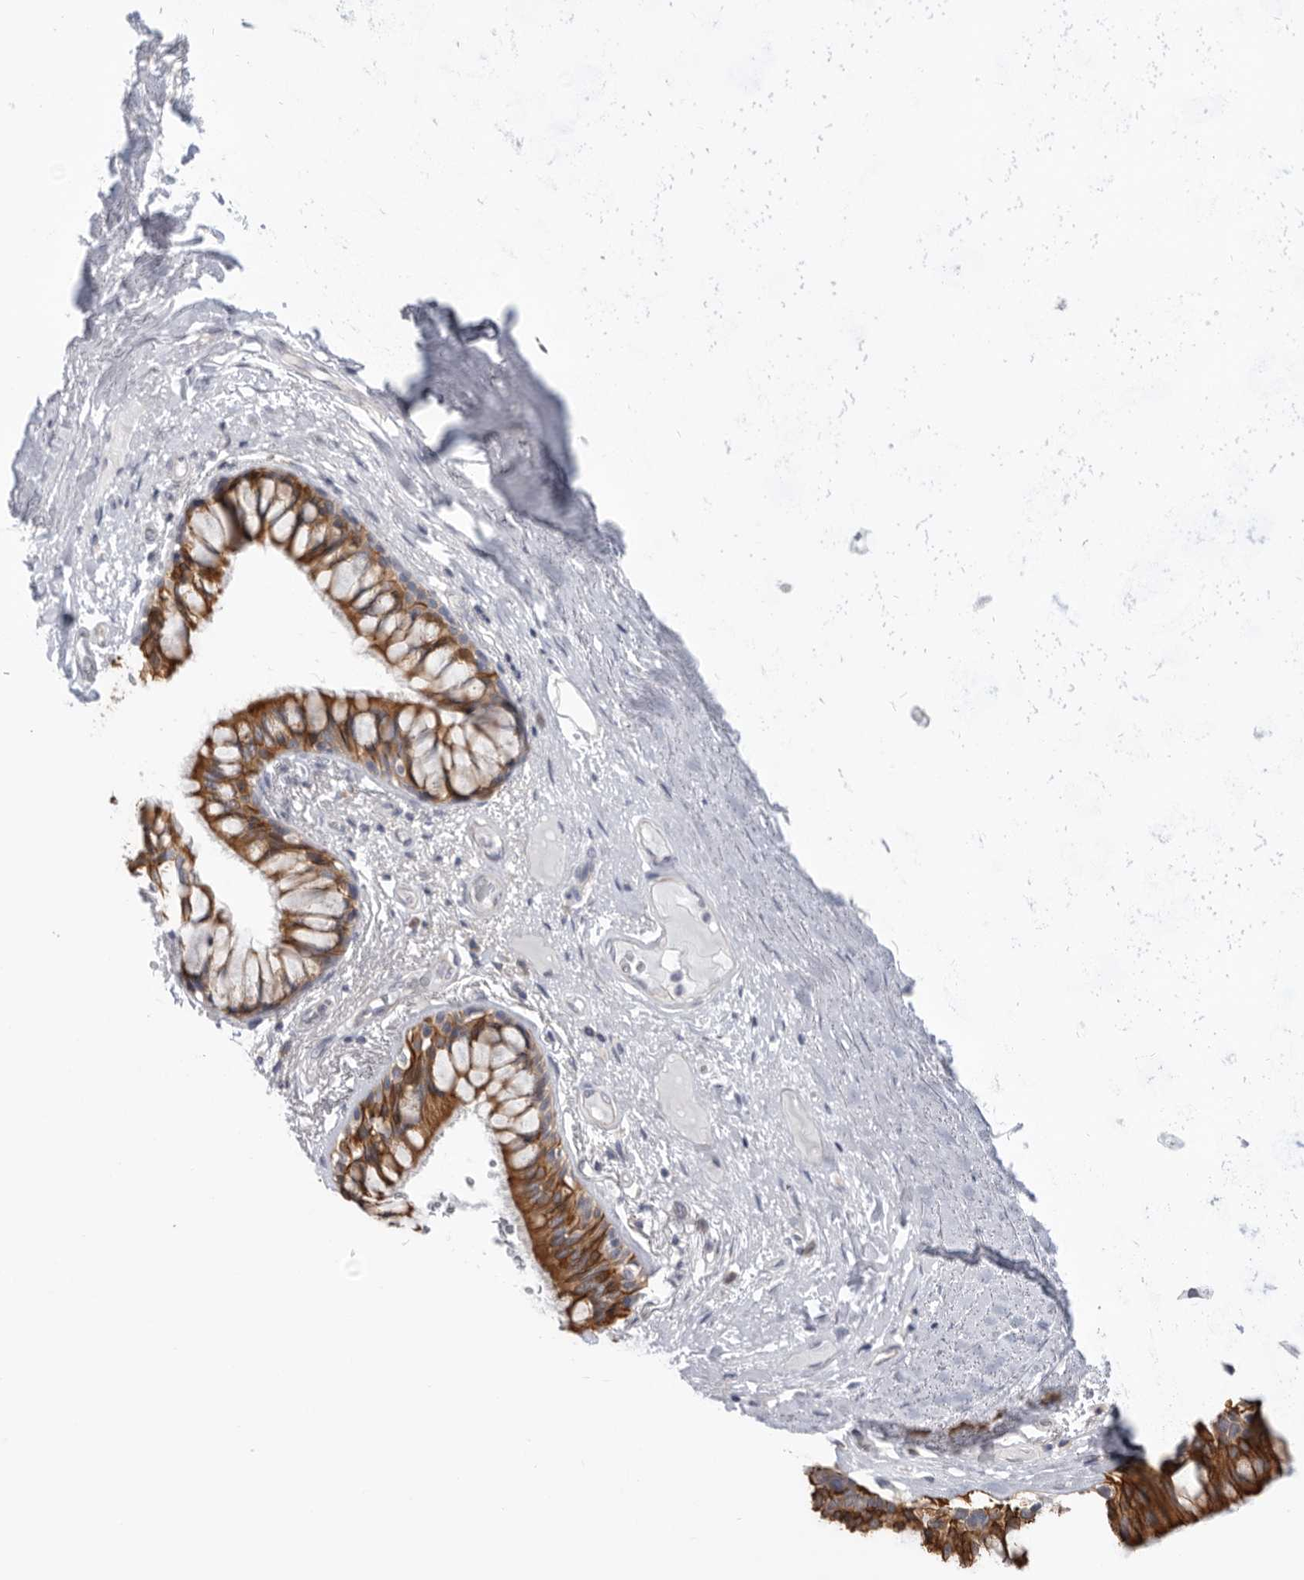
{"staining": {"intensity": "negative", "quantity": "none", "location": "none"}, "tissue": "adipose tissue", "cell_type": "Adipocytes", "image_type": "normal", "snomed": [{"axis": "morphology", "description": "Normal tissue, NOS"}, {"axis": "topography", "description": "Bronchus"}], "caption": "DAB (3,3'-diaminobenzidine) immunohistochemical staining of normal adipose tissue demonstrates no significant positivity in adipocytes.", "gene": "MTFR1L", "patient": {"sex": "male", "age": 66}}